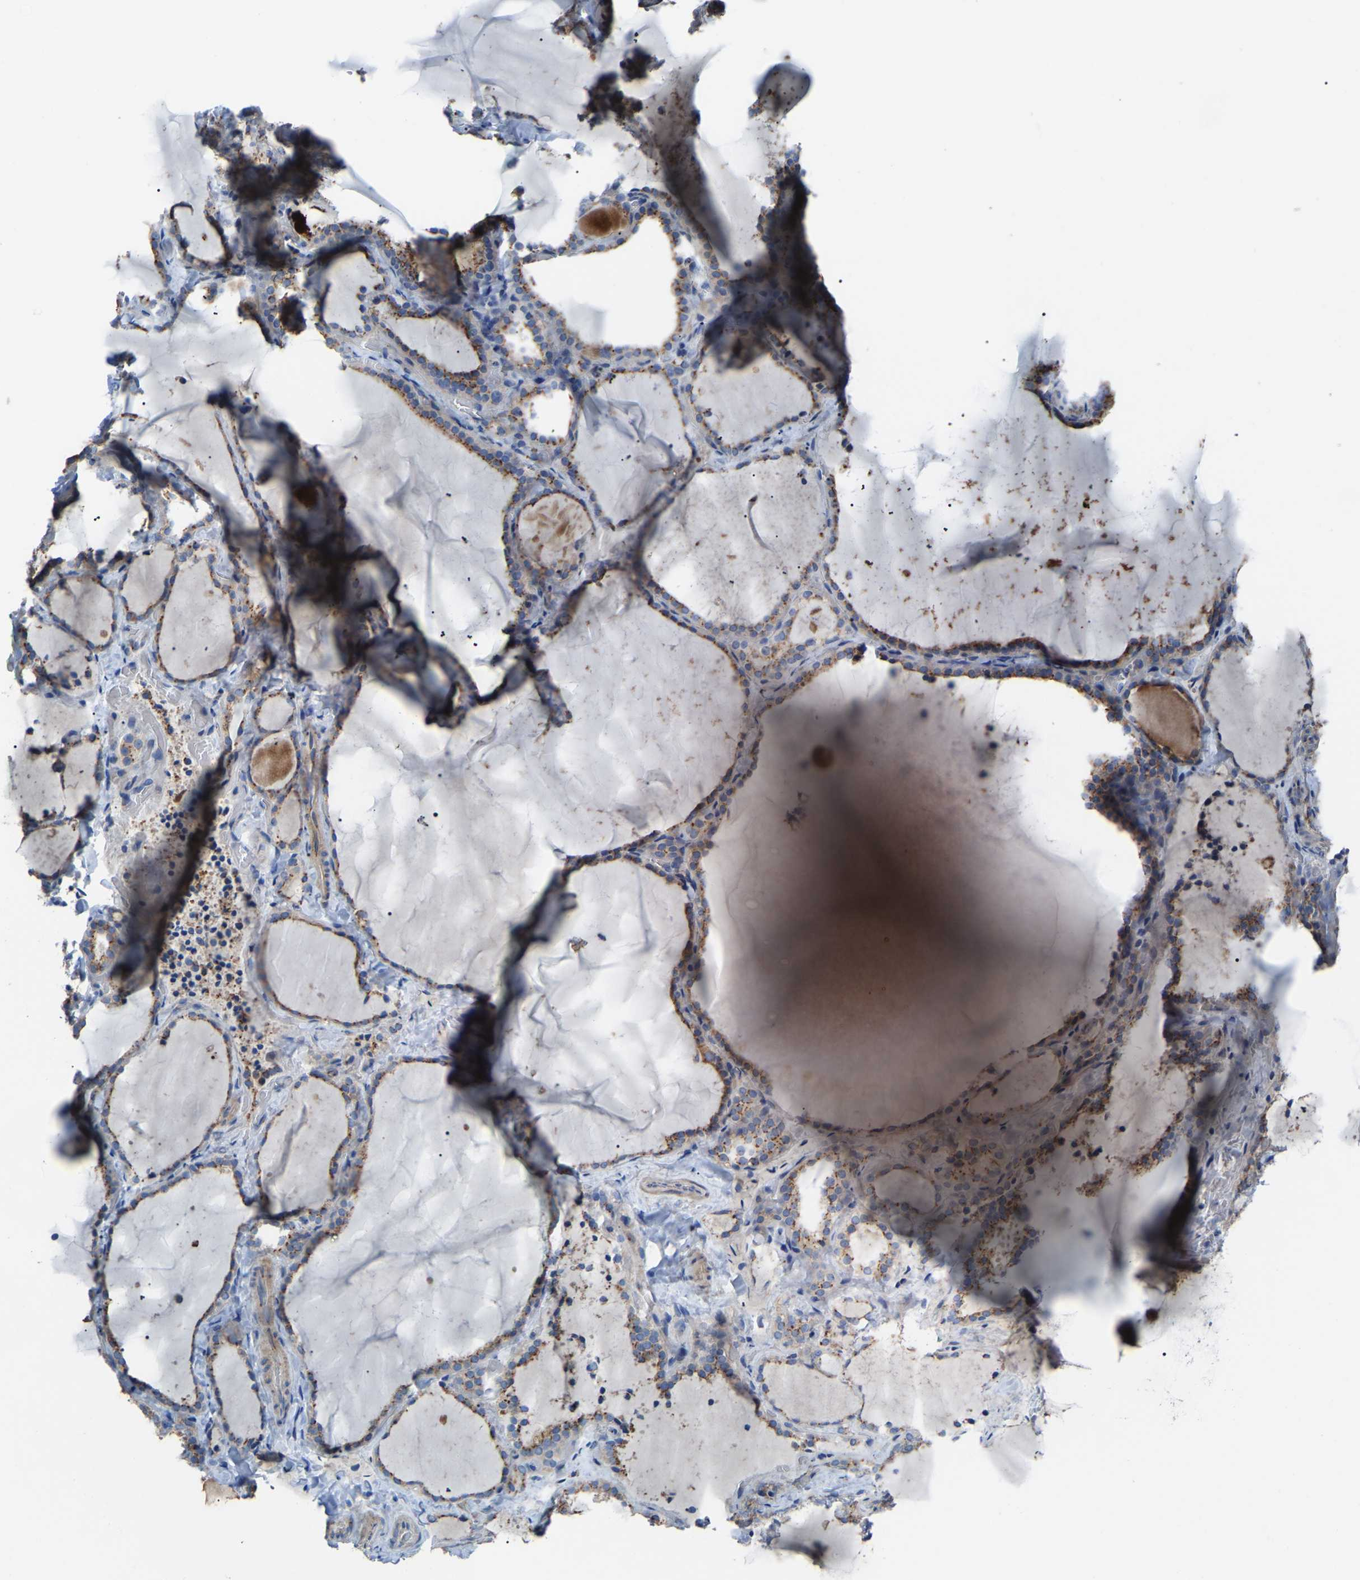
{"staining": {"intensity": "moderate", "quantity": ">75%", "location": "cytoplasmic/membranous"}, "tissue": "thyroid gland", "cell_type": "Glandular cells", "image_type": "normal", "snomed": [{"axis": "morphology", "description": "Normal tissue, NOS"}, {"axis": "topography", "description": "Thyroid gland"}], "caption": "DAB immunohistochemical staining of benign human thyroid gland exhibits moderate cytoplasmic/membranous protein positivity in approximately >75% of glandular cells. The staining was performed using DAB to visualize the protein expression in brown, while the nuclei were stained in blue with hematoxylin (Magnification: 20x).", "gene": "CANT1", "patient": {"sex": "female", "age": 22}}